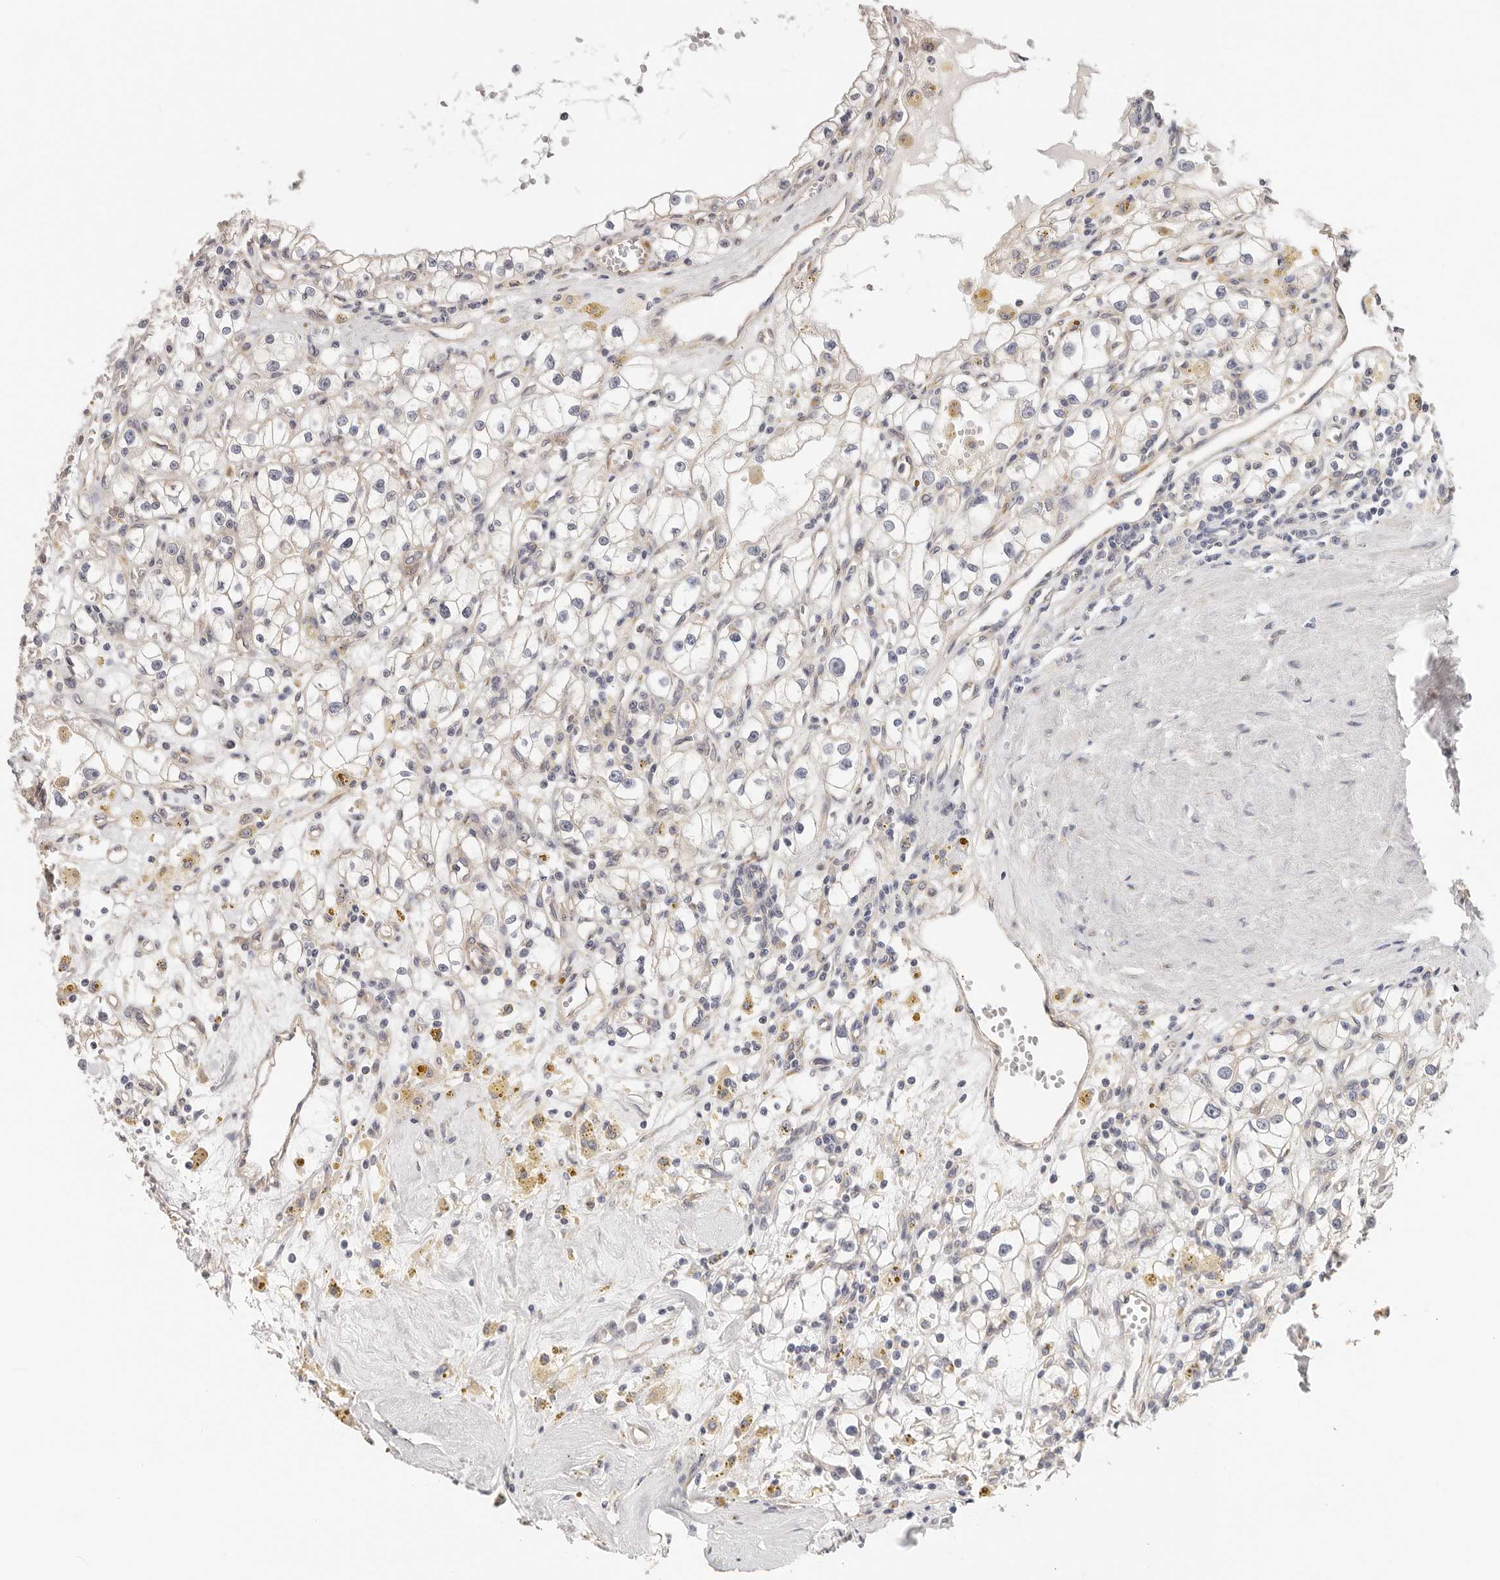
{"staining": {"intensity": "negative", "quantity": "none", "location": "none"}, "tissue": "renal cancer", "cell_type": "Tumor cells", "image_type": "cancer", "snomed": [{"axis": "morphology", "description": "Adenocarcinoma, NOS"}, {"axis": "topography", "description": "Kidney"}], "caption": "The image demonstrates no staining of tumor cells in adenocarcinoma (renal).", "gene": "AFDN", "patient": {"sex": "male", "age": 56}}